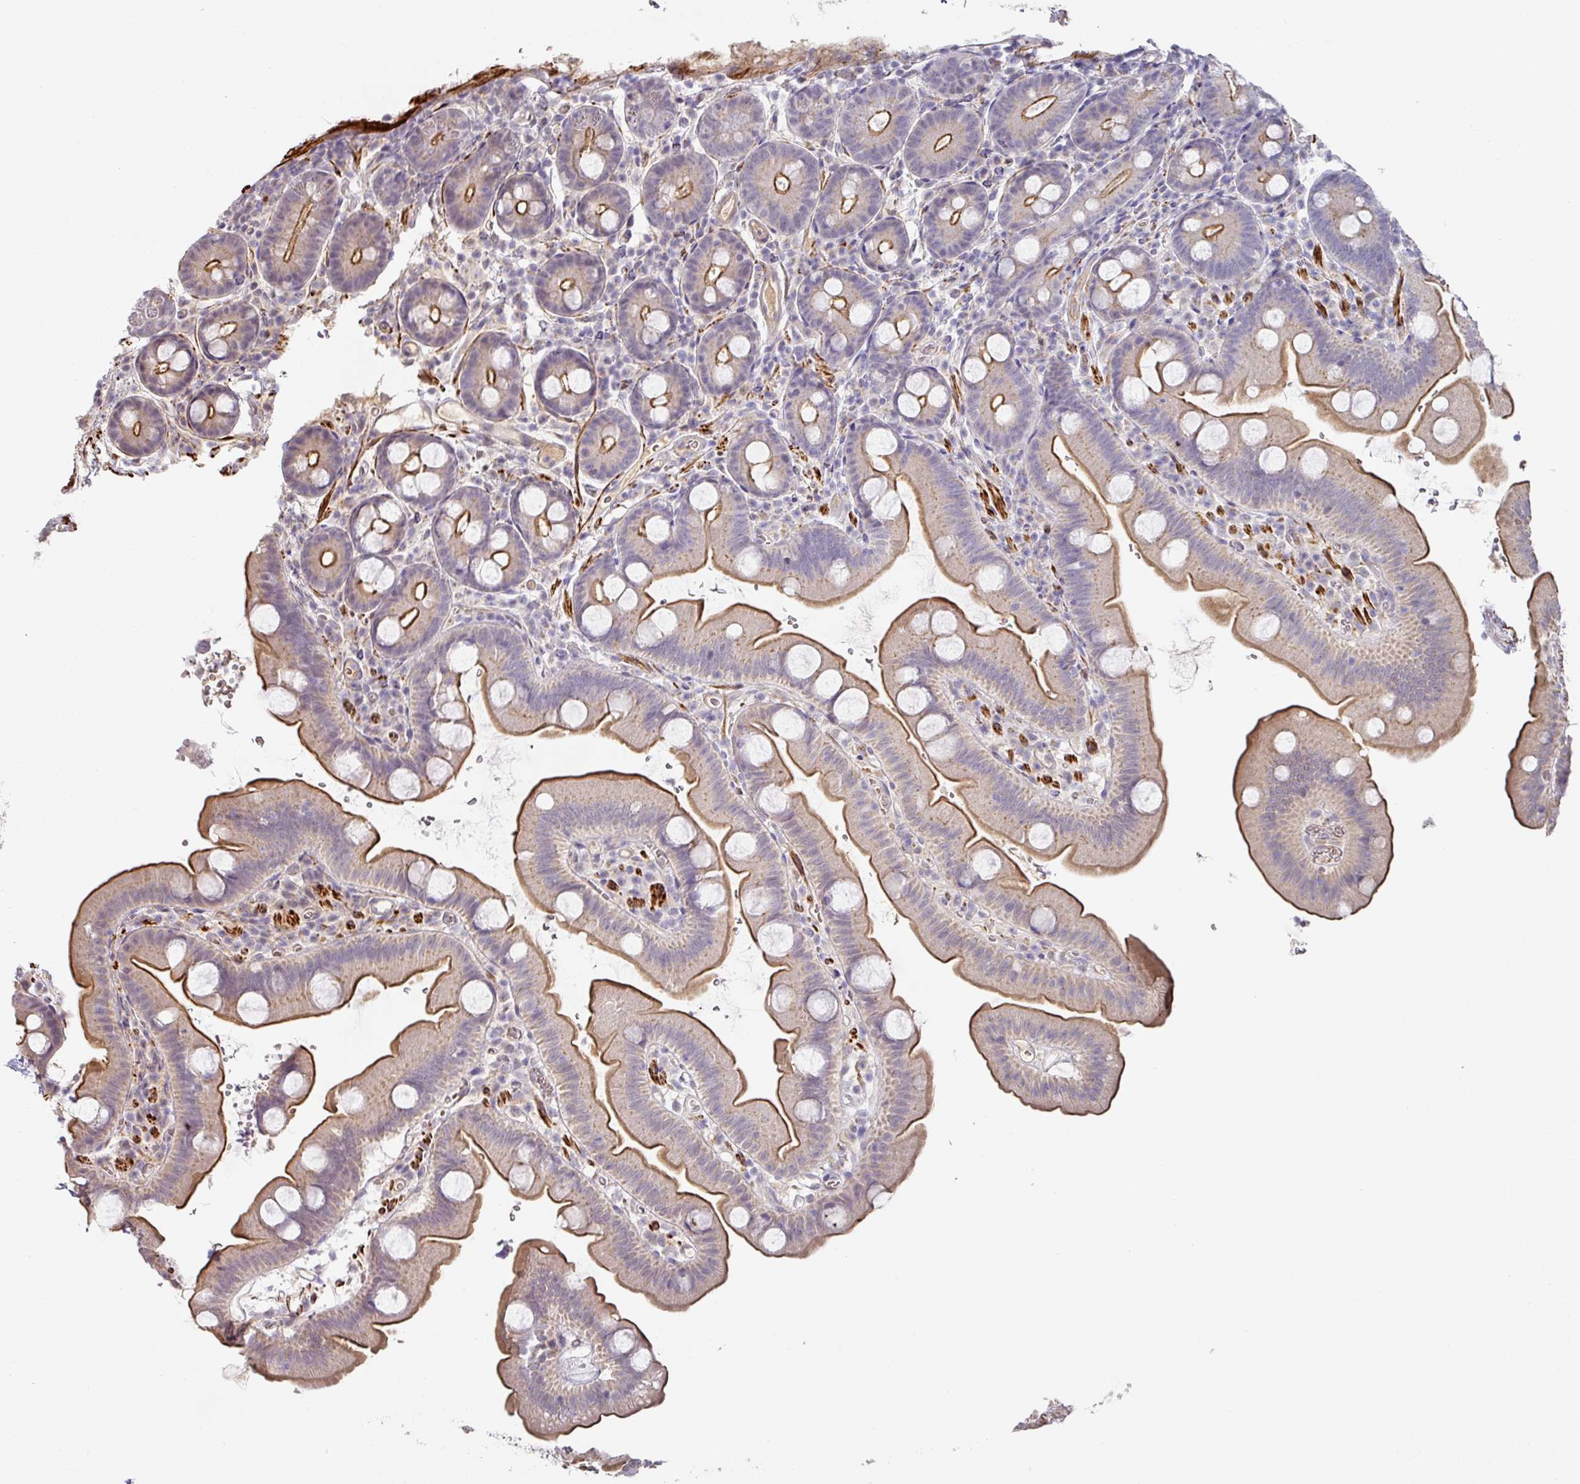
{"staining": {"intensity": "moderate", "quantity": ">75%", "location": "cytoplasmic/membranous"}, "tissue": "small intestine", "cell_type": "Glandular cells", "image_type": "normal", "snomed": [{"axis": "morphology", "description": "Normal tissue, NOS"}, {"axis": "topography", "description": "Small intestine"}], "caption": "About >75% of glandular cells in normal small intestine display moderate cytoplasmic/membranous protein expression as visualized by brown immunohistochemical staining.", "gene": "TARM1", "patient": {"sex": "female", "age": 68}}